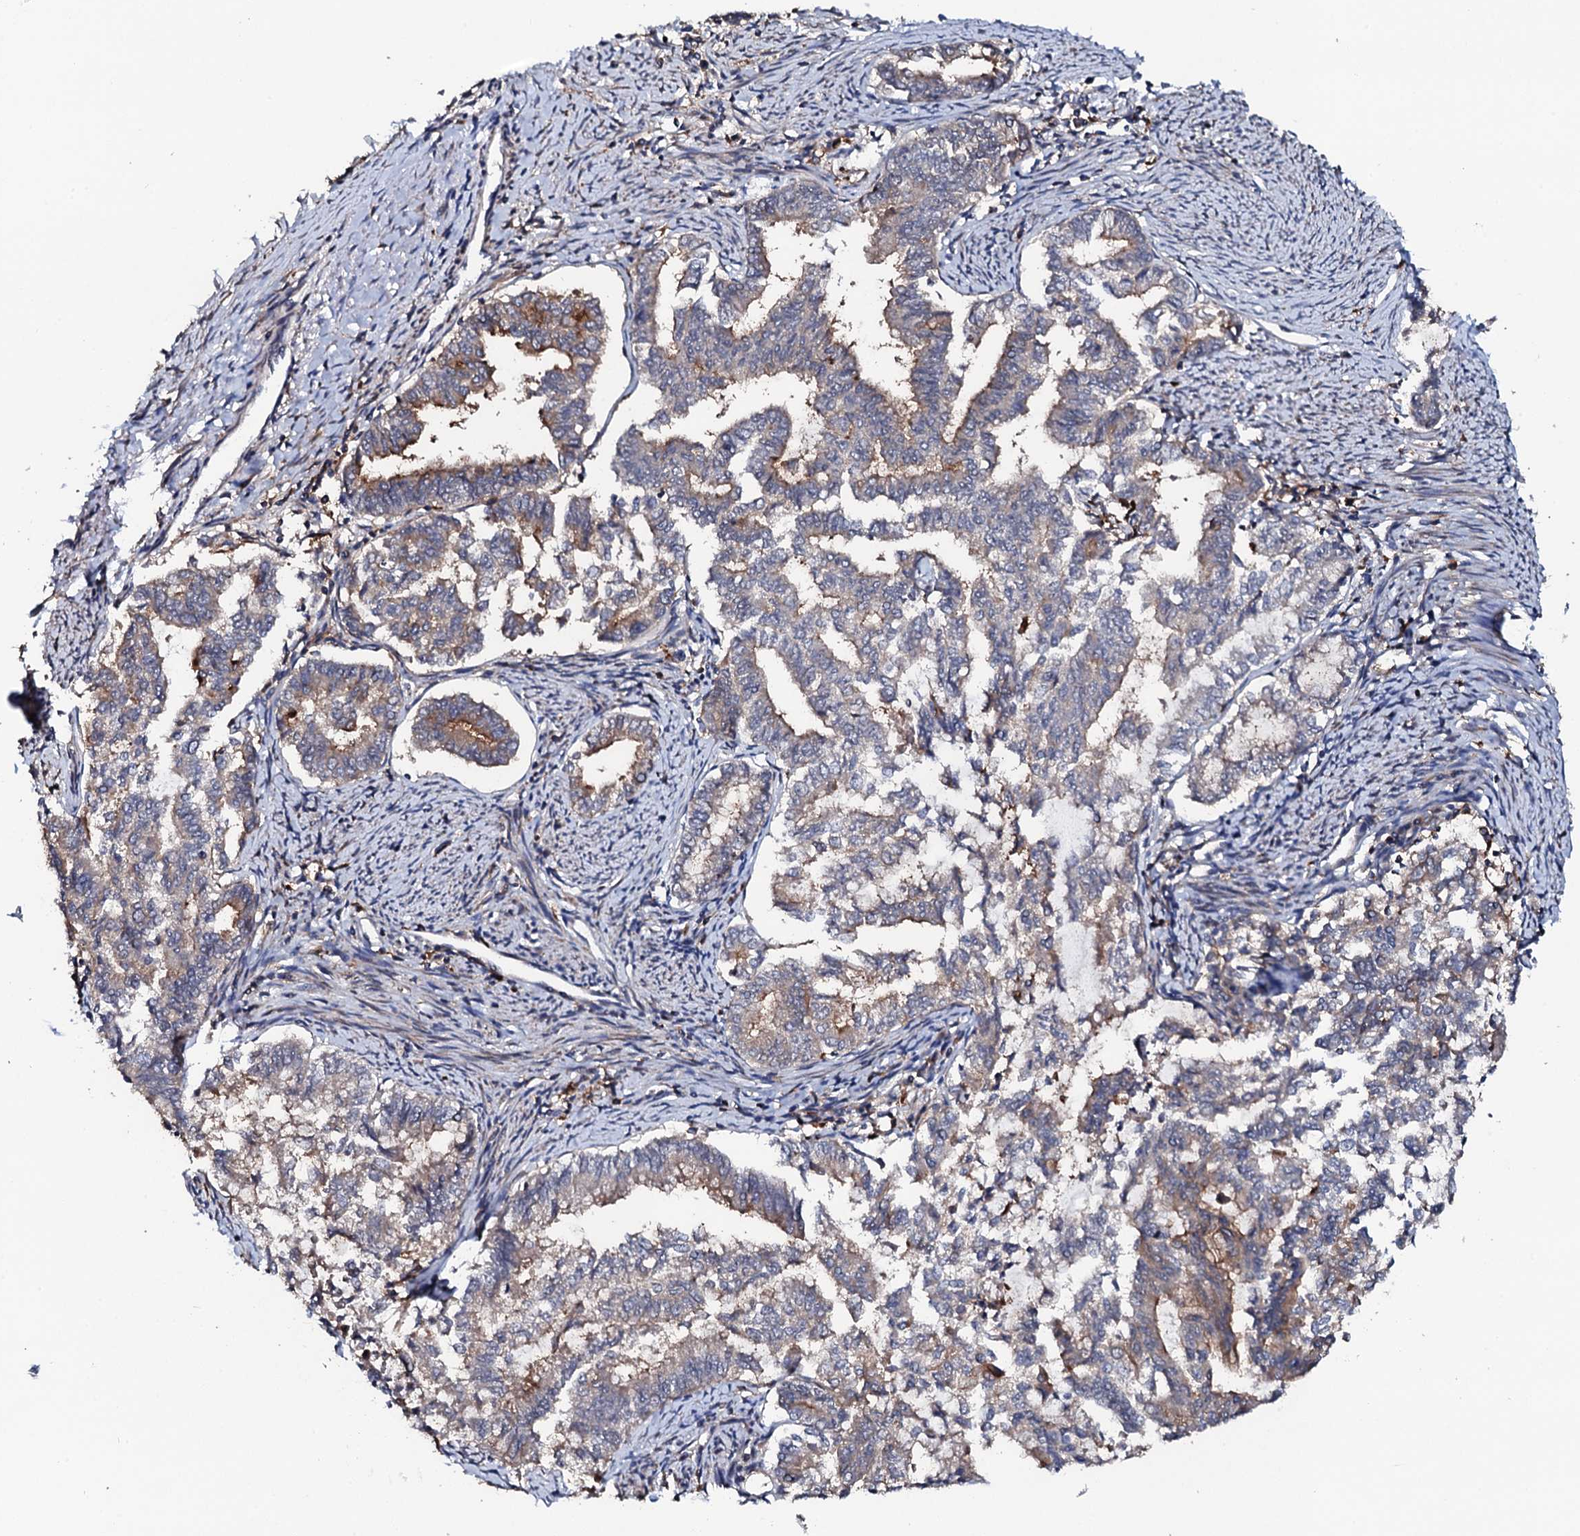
{"staining": {"intensity": "moderate", "quantity": "<25%", "location": "cytoplasmic/membranous"}, "tissue": "endometrial cancer", "cell_type": "Tumor cells", "image_type": "cancer", "snomed": [{"axis": "morphology", "description": "Adenocarcinoma, NOS"}, {"axis": "topography", "description": "Endometrium"}], "caption": "IHC of human adenocarcinoma (endometrial) demonstrates low levels of moderate cytoplasmic/membranous staining in approximately <25% of tumor cells. Immunohistochemistry stains the protein in brown and the nuclei are stained blue.", "gene": "VAMP8", "patient": {"sex": "female", "age": 79}}